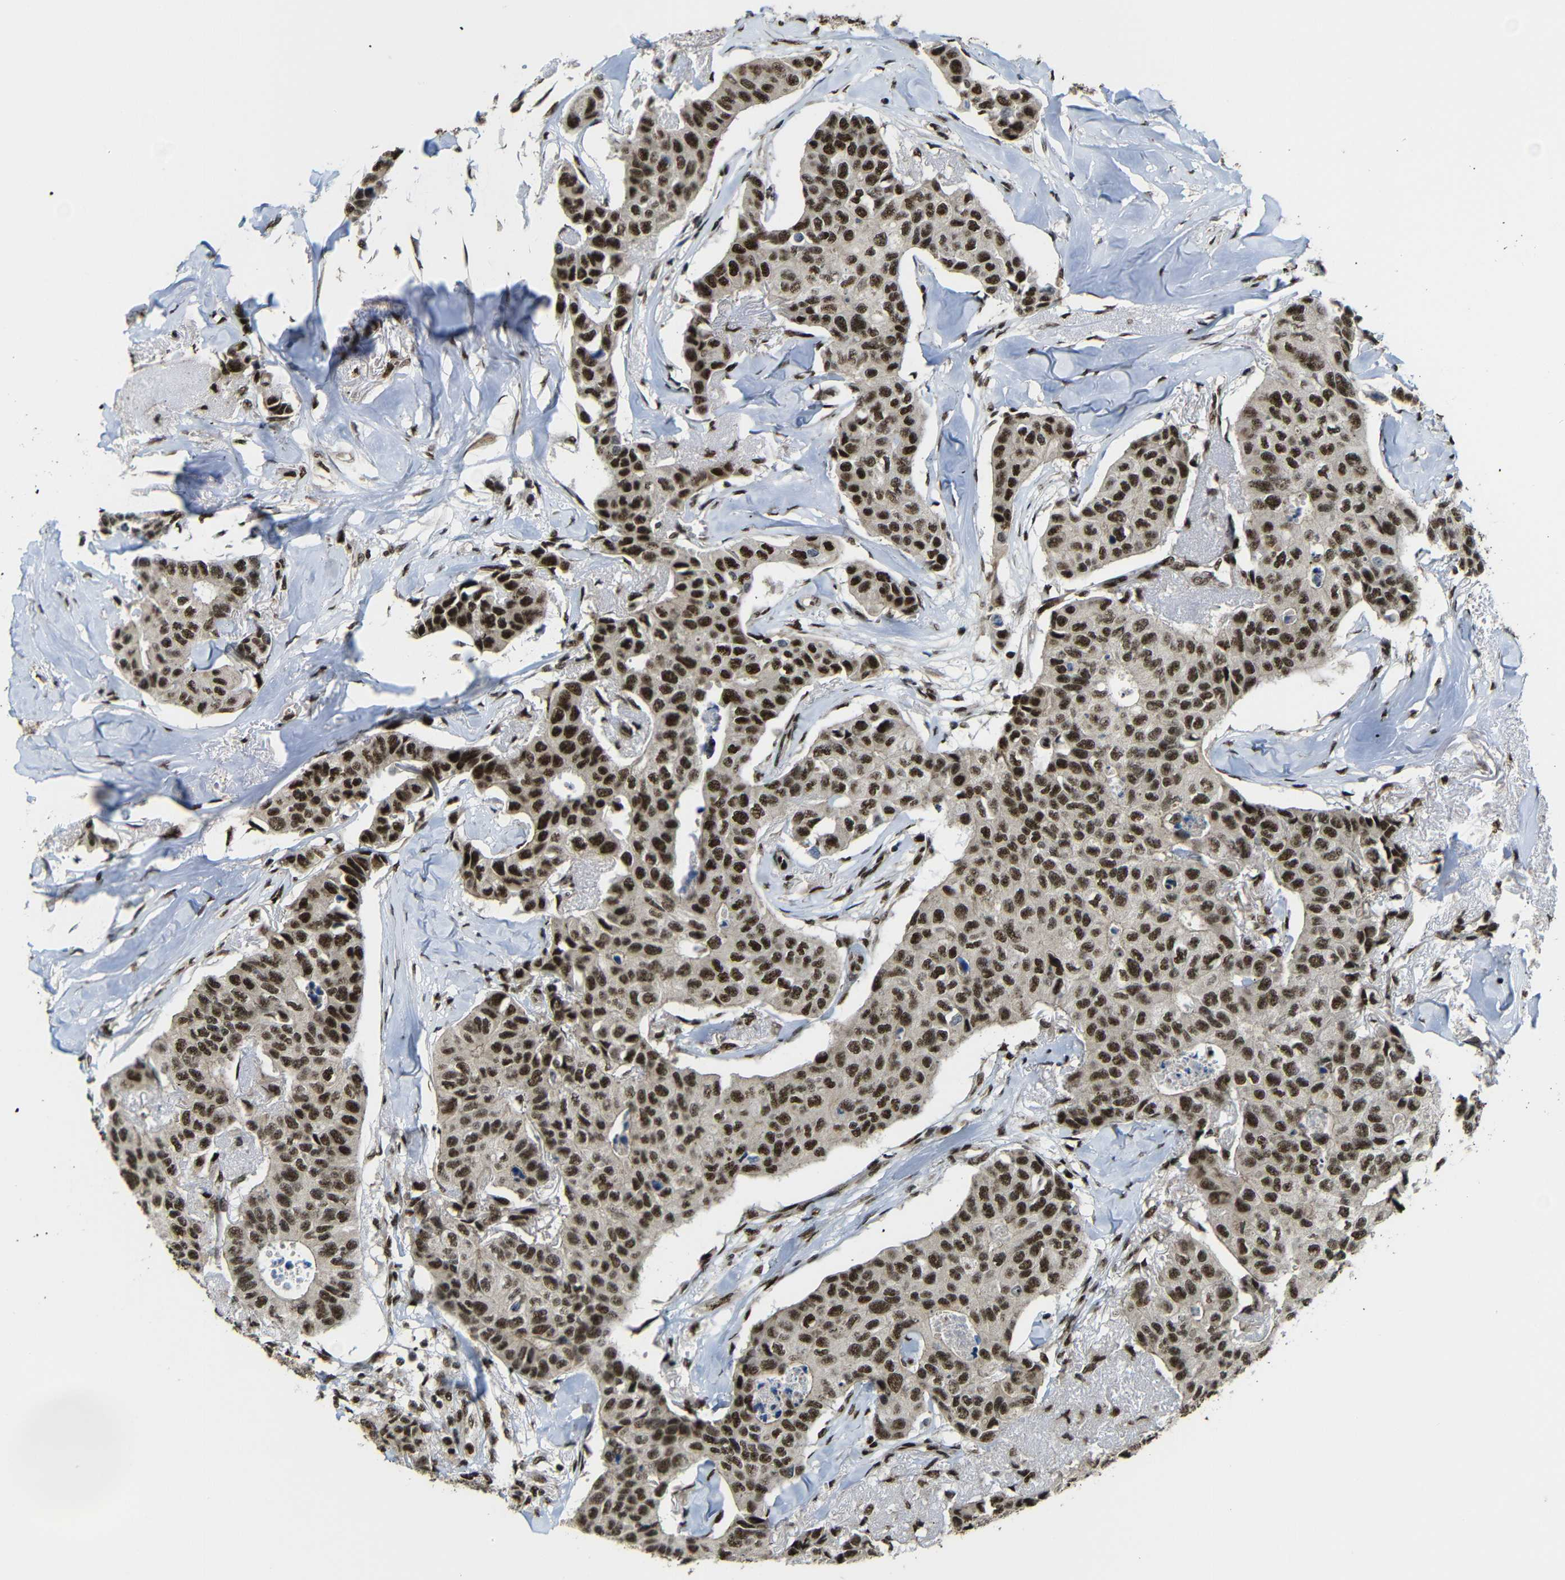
{"staining": {"intensity": "strong", "quantity": ">75%", "location": "cytoplasmic/membranous,nuclear"}, "tissue": "breast cancer", "cell_type": "Tumor cells", "image_type": "cancer", "snomed": [{"axis": "morphology", "description": "Duct carcinoma"}, {"axis": "topography", "description": "Breast"}], "caption": "High-power microscopy captured an immunohistochemistry image of breast invasive ductal carcinoma, revealing strong cytoplasmic/membranous and nuclear staining in approximately >75% of tumor cells.", "gene": "TCF7L2", "patient": {"sex": "female", "age": 80}}